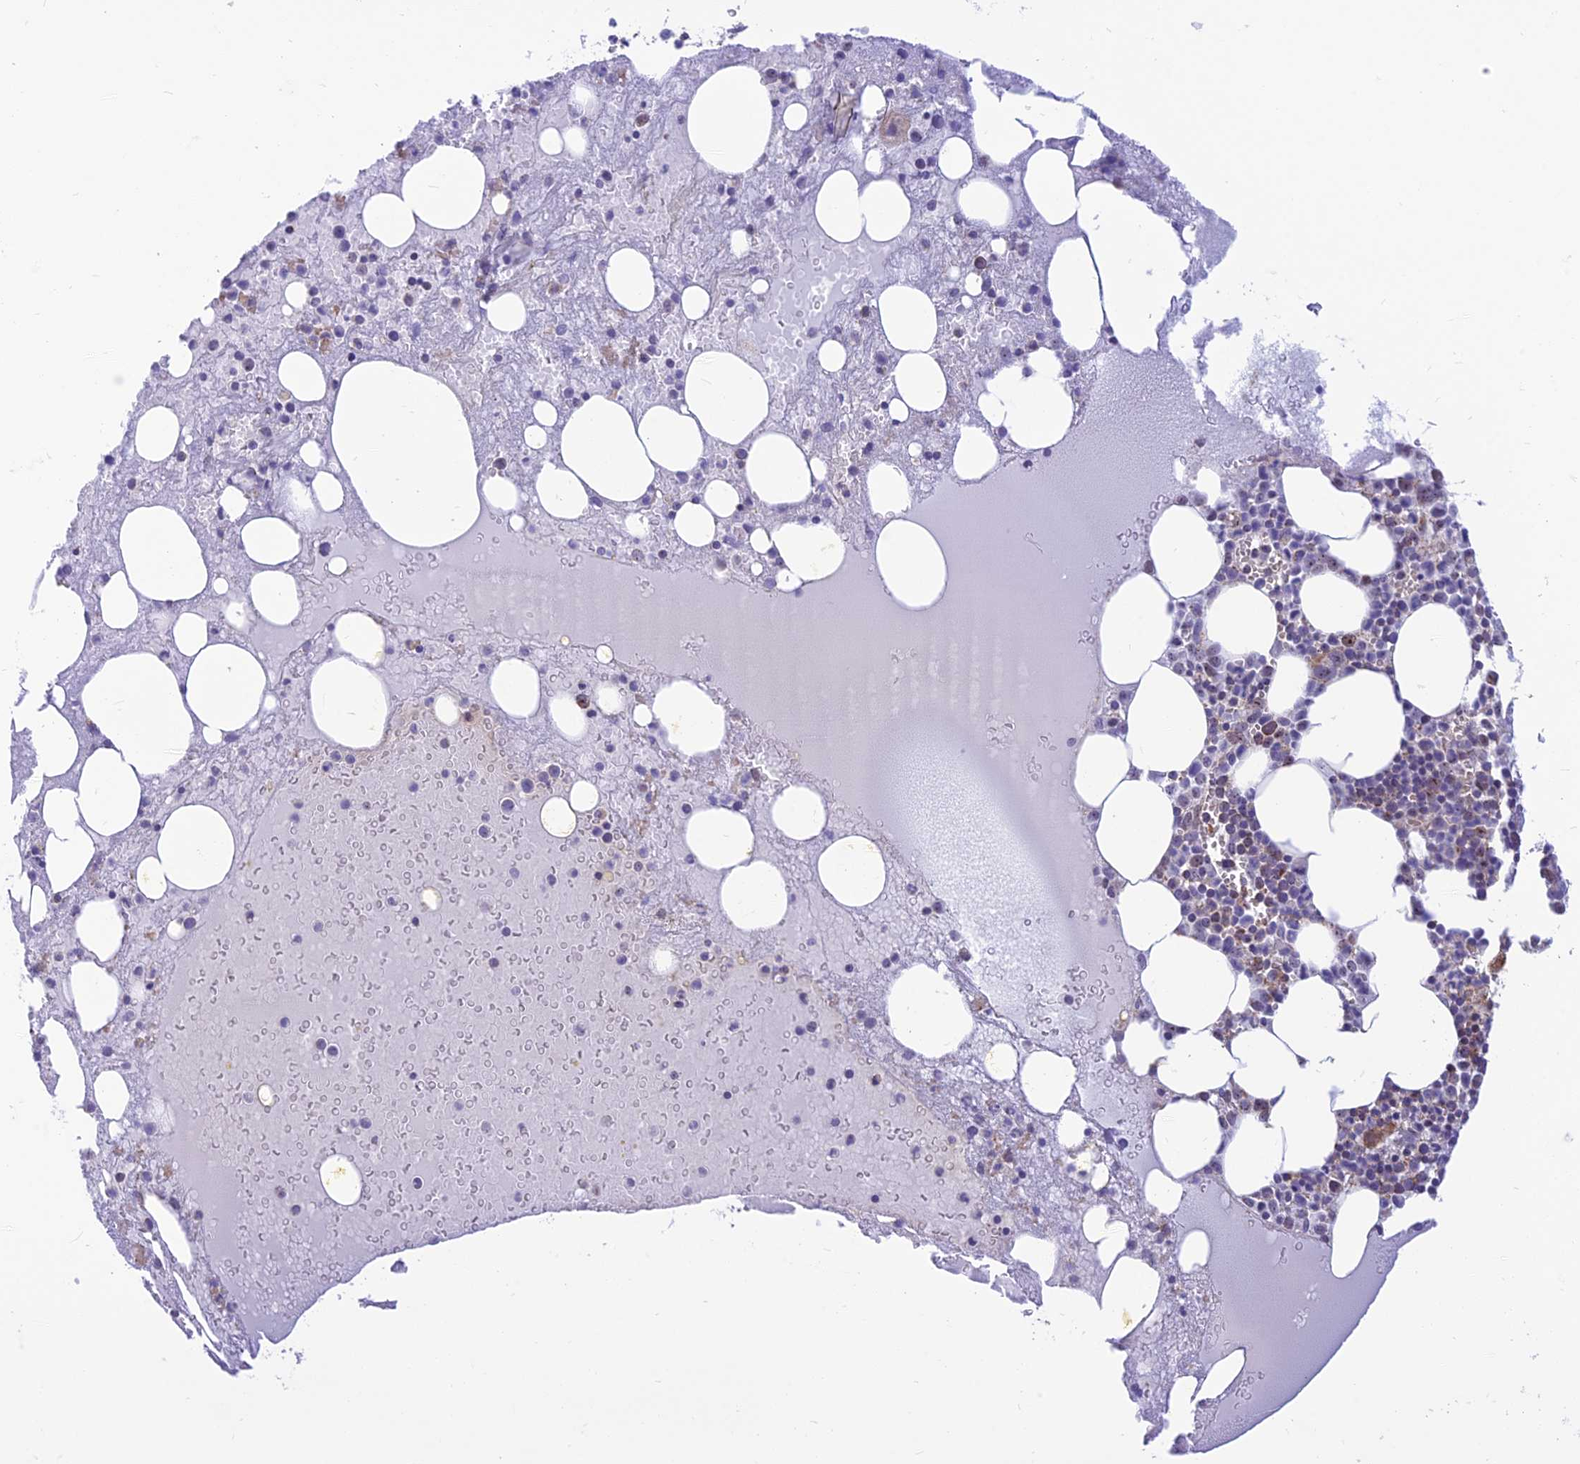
{"staining": {"intensity": "moderate", "quantity": "<25%", "location": "cytoplasmic/membranous"}, "tissue": "bone marrow", "cell_type": "Hematopoietic cells", "image_type": "normal", "snomed": [{"axis": "morphology", "description": "Normal tissue, NOS"}, {"axis": "topography", "description": "Bone marrow"}], "caption": "Immunohistochemistry (IHC) of benign bone marrow demonstrates low levels of moderate cytoplasmic/membranous staining in about <25% of hematopoietic cells. Using DAB (brown) and hematoxylin (blue) stains, captured at high magnification using brightfield microscopy.", "gene": "POLR1G", "patient": {"sex": "male", "age": 61}}